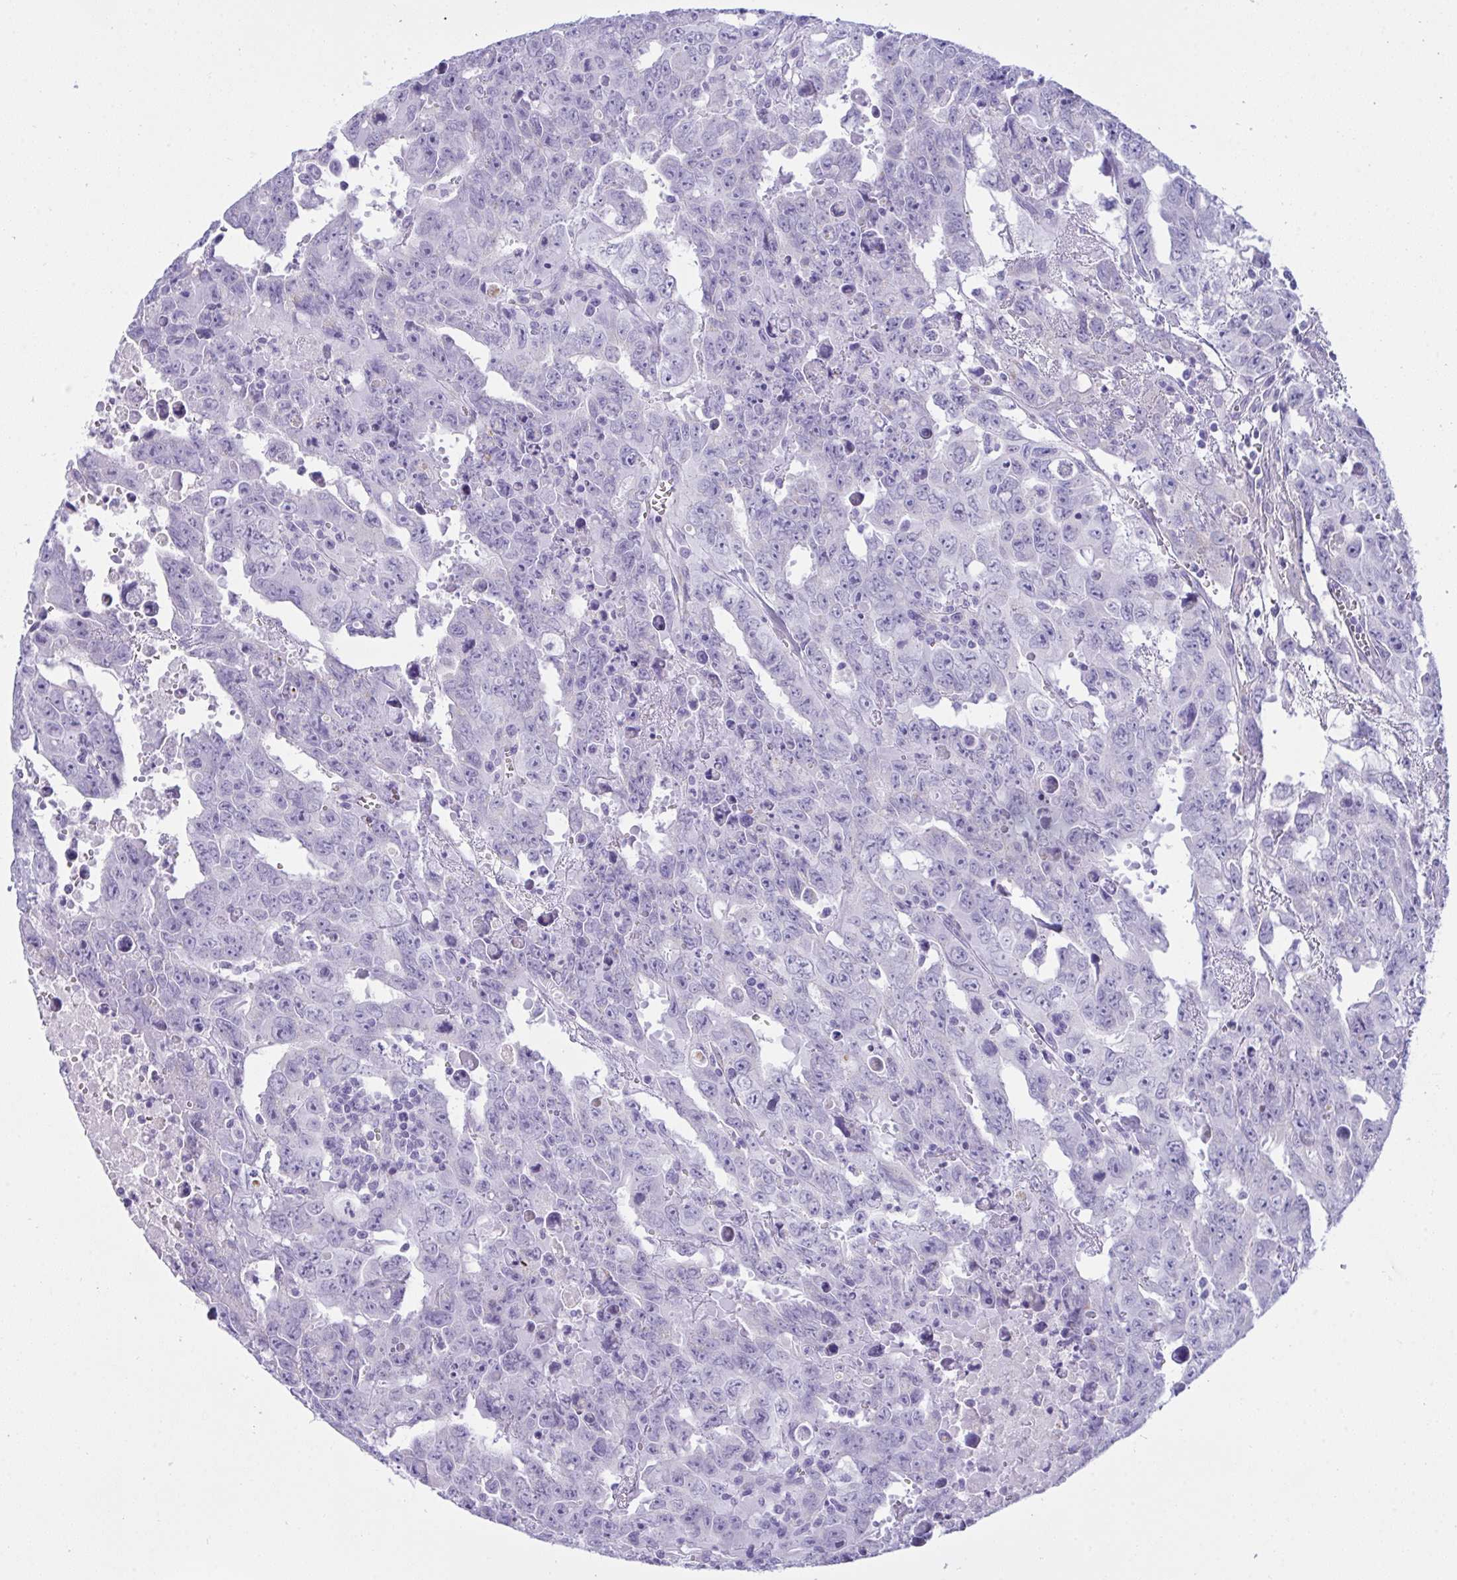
{"staining": {"intensity": "negative", "quantity": "none", "location": "none"}, "tissue": "testis cancer", "cell_type": "Tumor cells", "image_type": "cancer", "snomed": [{"axis": "morphology", "description": "Carcinoma, Embryonal, NOS"}, {"axis": "topography", "description": "Testis"}], "caption": "Tumor cells are negative for protein expression in human testis cancer (embryonal carcinoma).", "gene": "BBS1", "patient": {"sex": "male", "age": 24}}